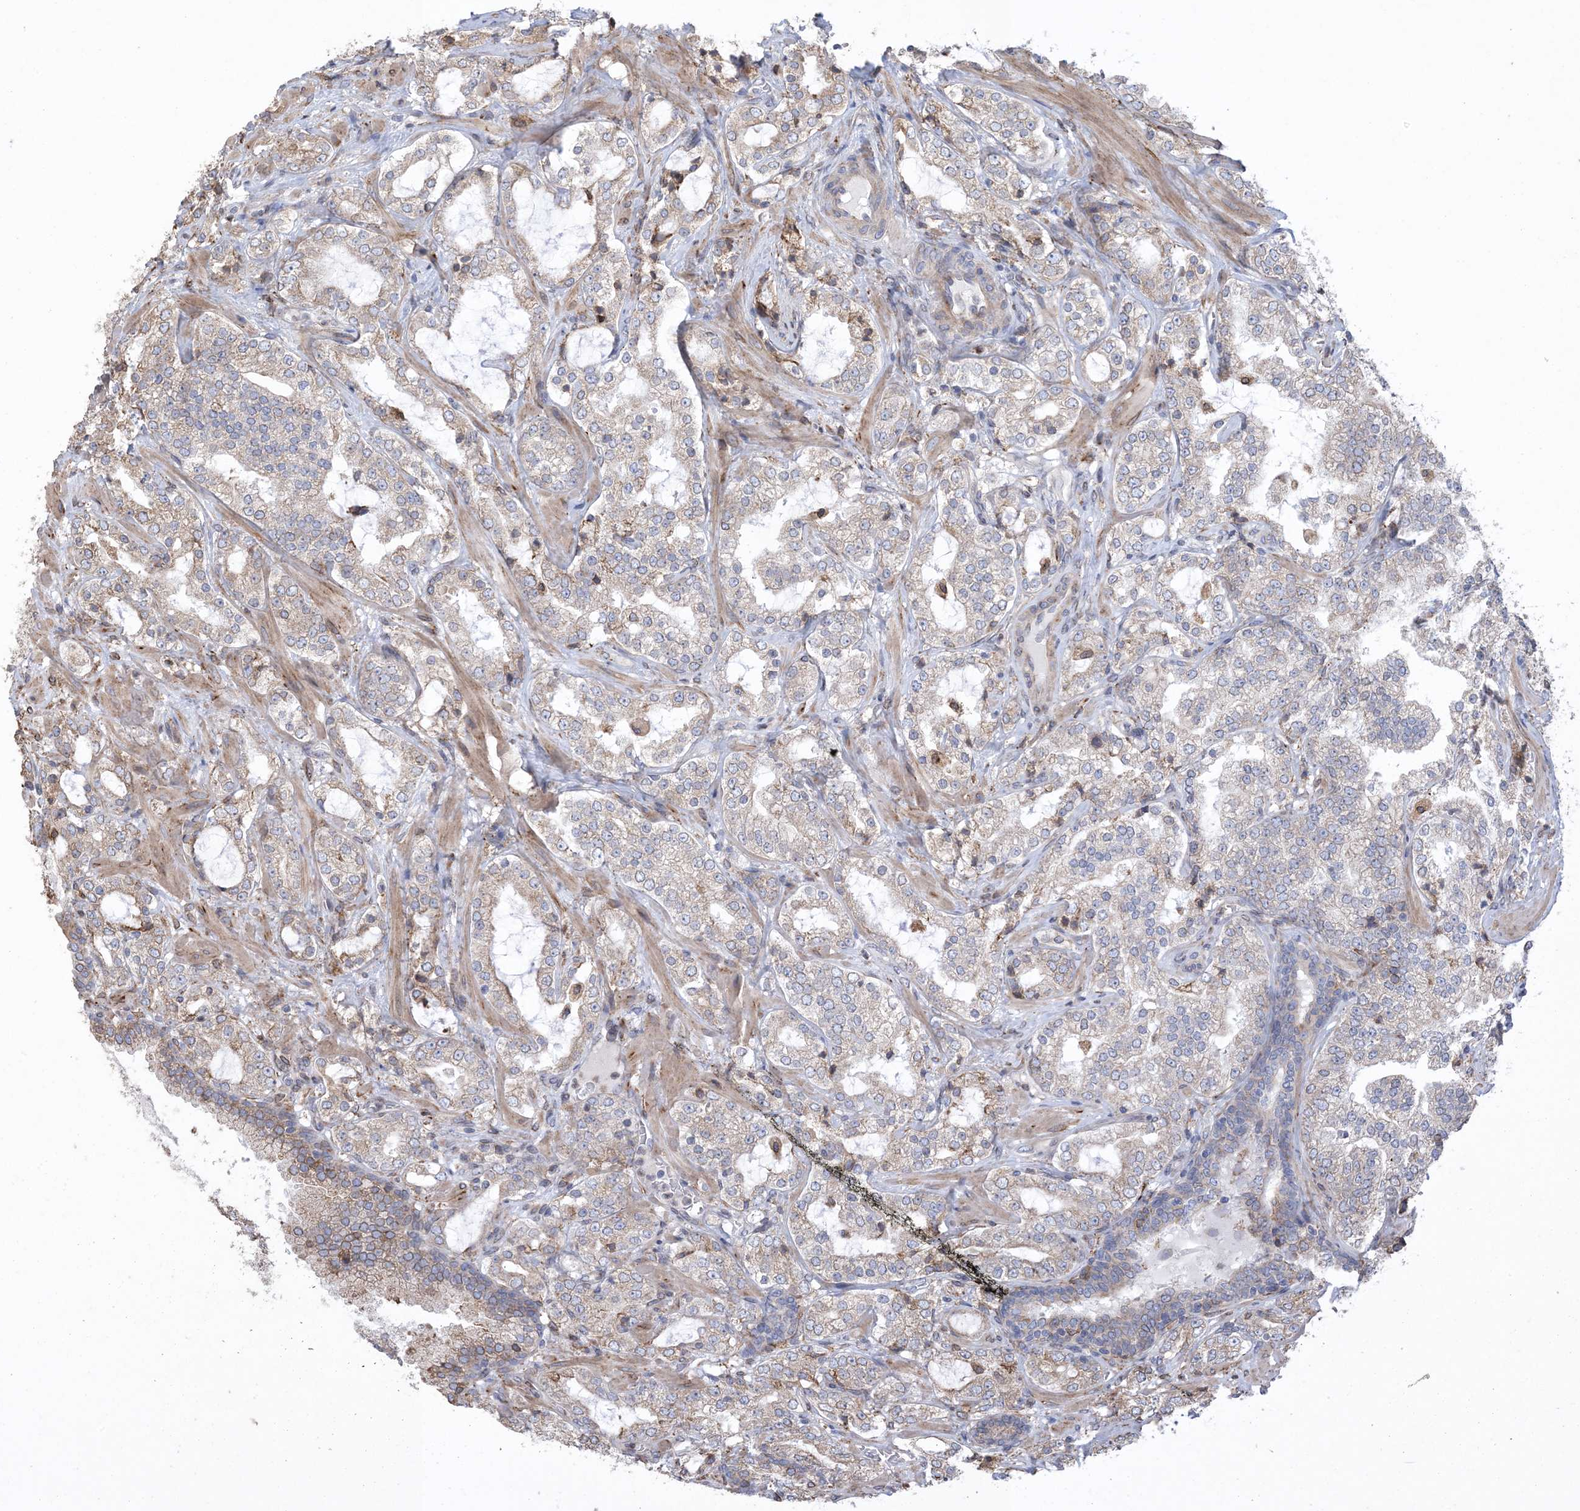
{"staining": {"intensity": "weak", "quantity": ">75%", "location": "cytoplasmic/membranous"}, "tissue": "prostate cancer", "cell_type": "Tumor cells", "image_type": "cancer", "snomed": [{"axis": "morphology", "description": "Adenocarcinoma, High grade"}, {"axis": "topography", "description": "Prostate"}], "caption": "Approximately >75% of tumor cells in high-grade adenocarcinoma (prostate) show weak cytoplasmic/membranous protein positivity as visualized by brown immunohistochemical staining.", "gene": "SHANK1", "patient": {"sex": "male", "age": 64}}